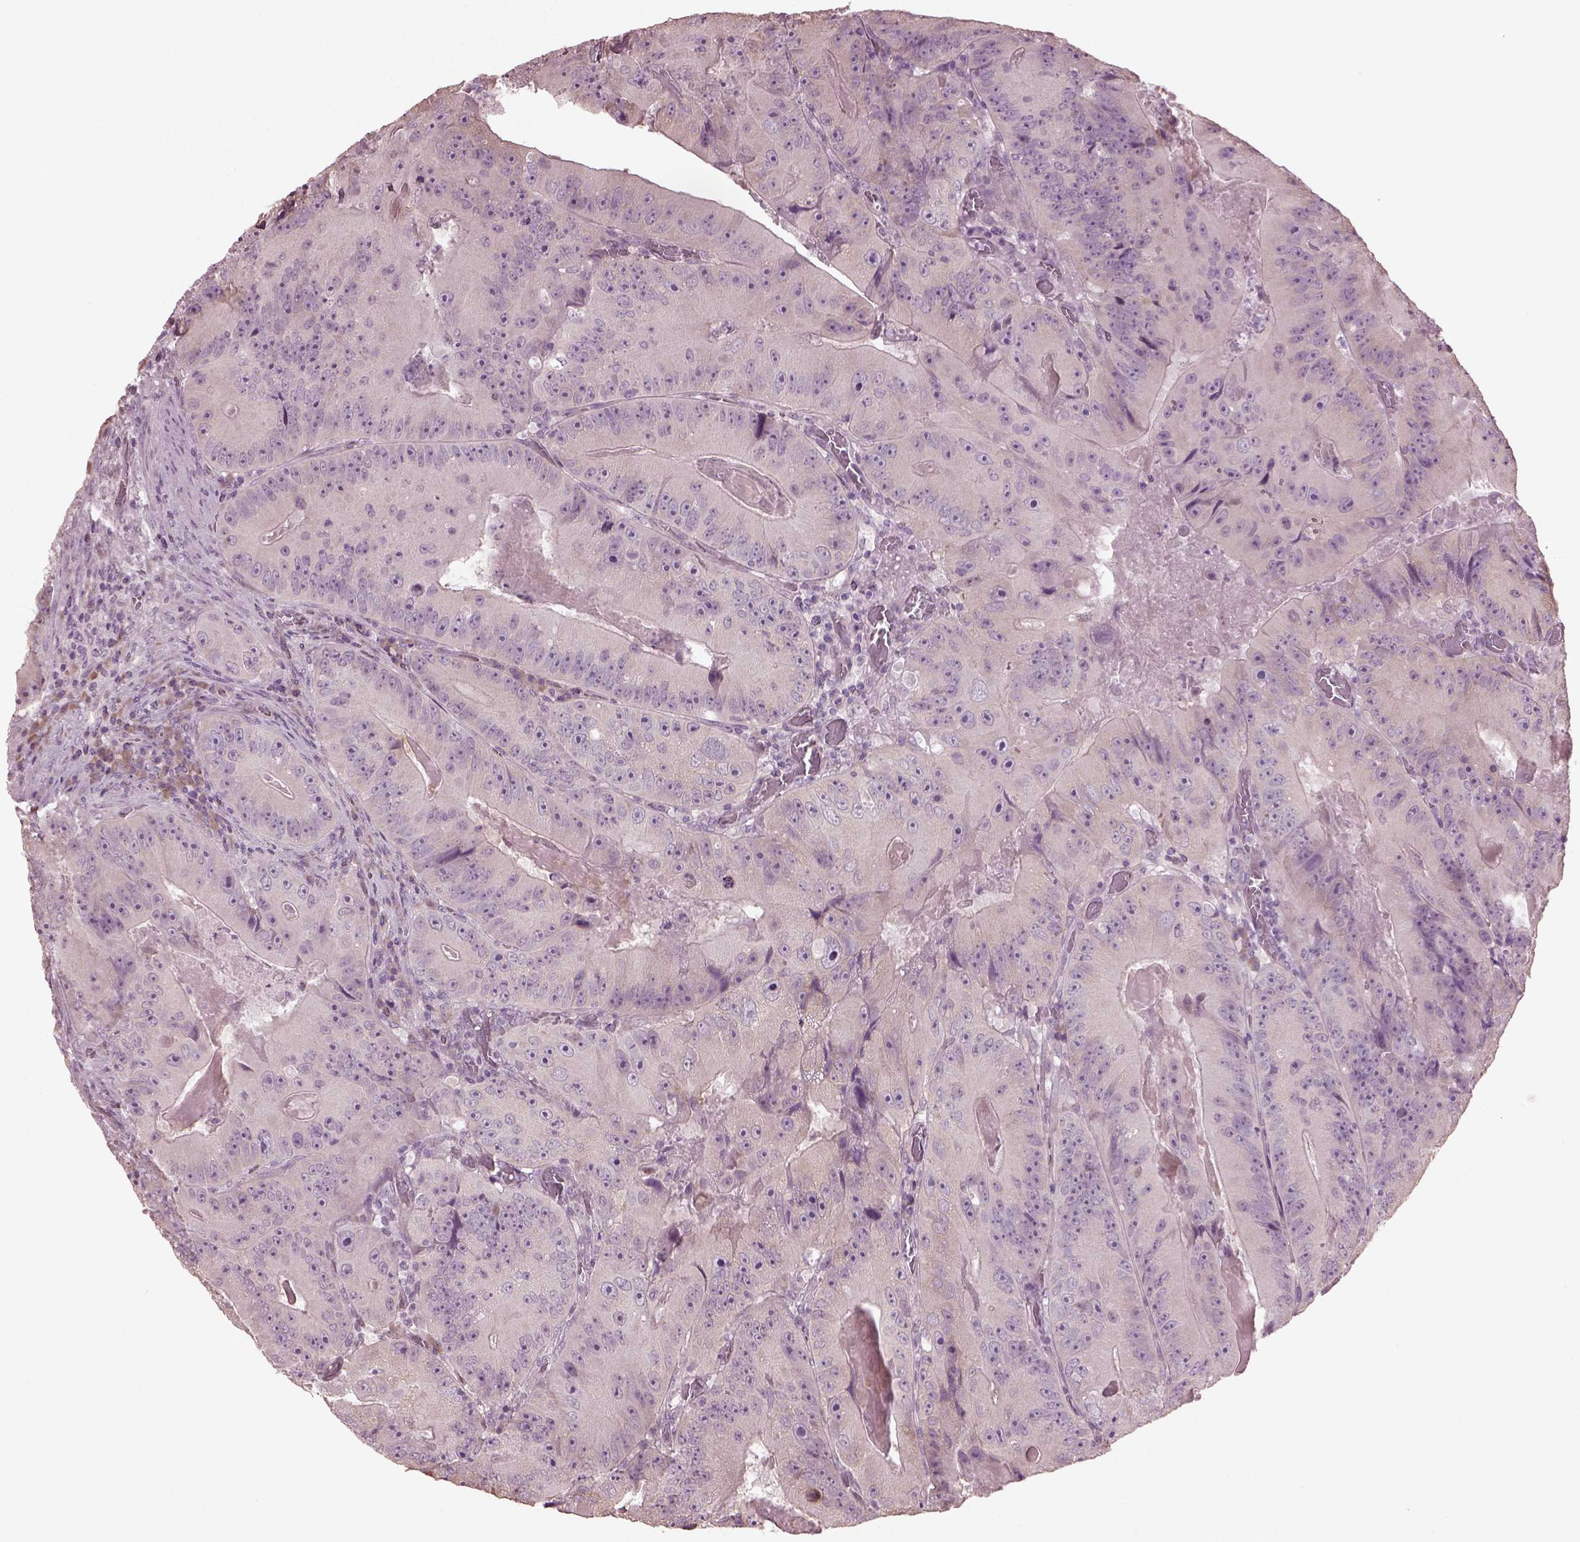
{"staining": {"intensity": "negative", "quantity": "none", "location": "none"}, "tissue": "colorectal cancer", "cell_type": "Tumor cells", "image_type": "cancer", "snomed": [{"axis": "morphology", "description": "Adenocarcinoma, NOS"}, {"axis": "topography", "description": "Colon"}], "caption": "Micrograph shows no significant protein expression in tumor cells of colorectal adenocarcinoma.", "gene": "CABP5", "patient": {"sex": "female", "age": 86}}